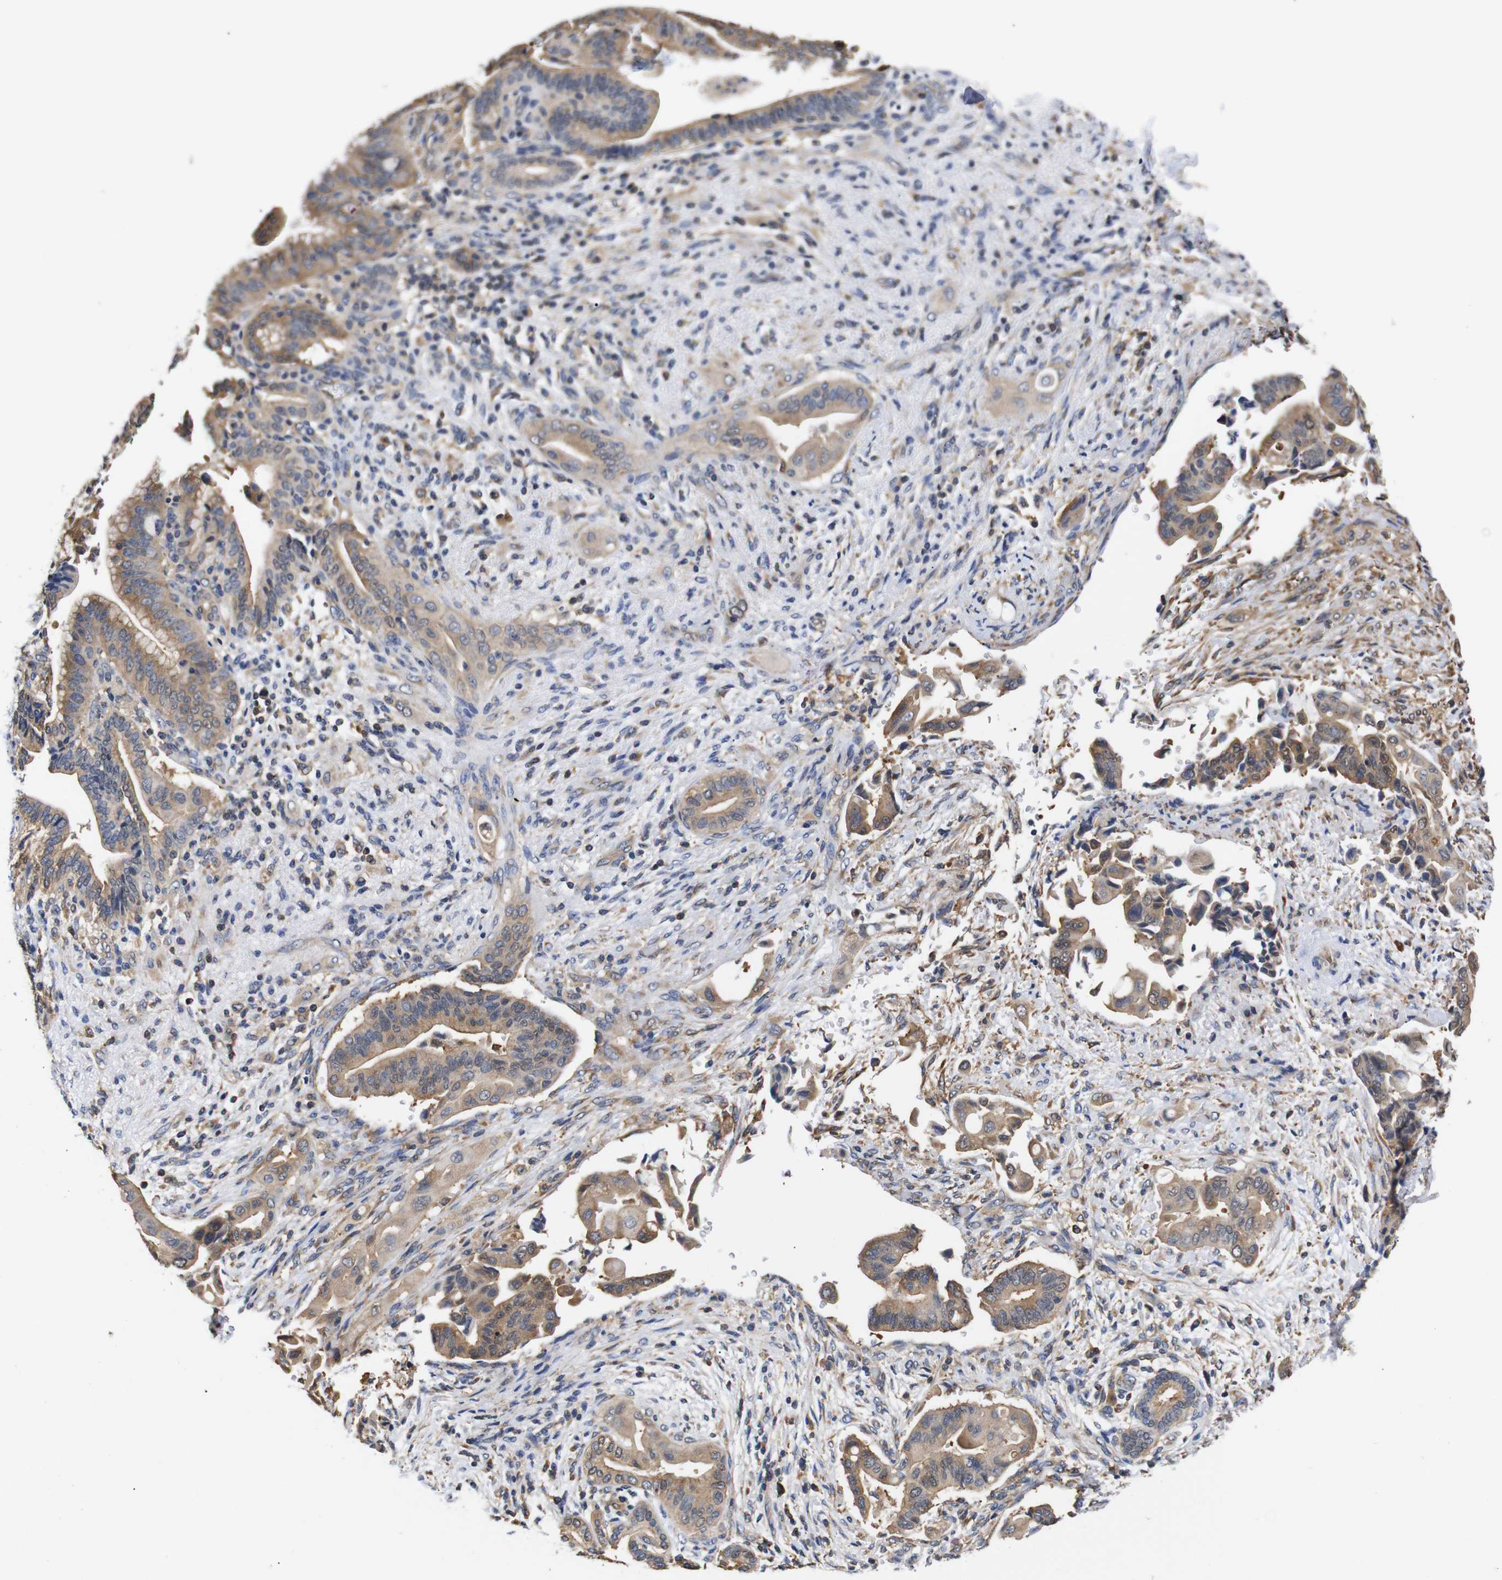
{"staining": {"intensity": "moderate", "quantity": ">75%", "location": "cytoplasmic/membranous"}, "tissue": "liver cancer", "cell_type": "Tumor cells", "image_type": "cancer", "snomed": [{"axis": "morphology", "description": "Cholangiocarcinoma"}, {"axis": "topography", "description": "Liver"}], "caption": "Liver cancer stained with immunohistochemistry demonstrates moderate cytoplasmic/membranous positivity in about >75% of tumor cells.", "gene": "LRRCC1", "patient": {"sex": "female", "age": 61}}